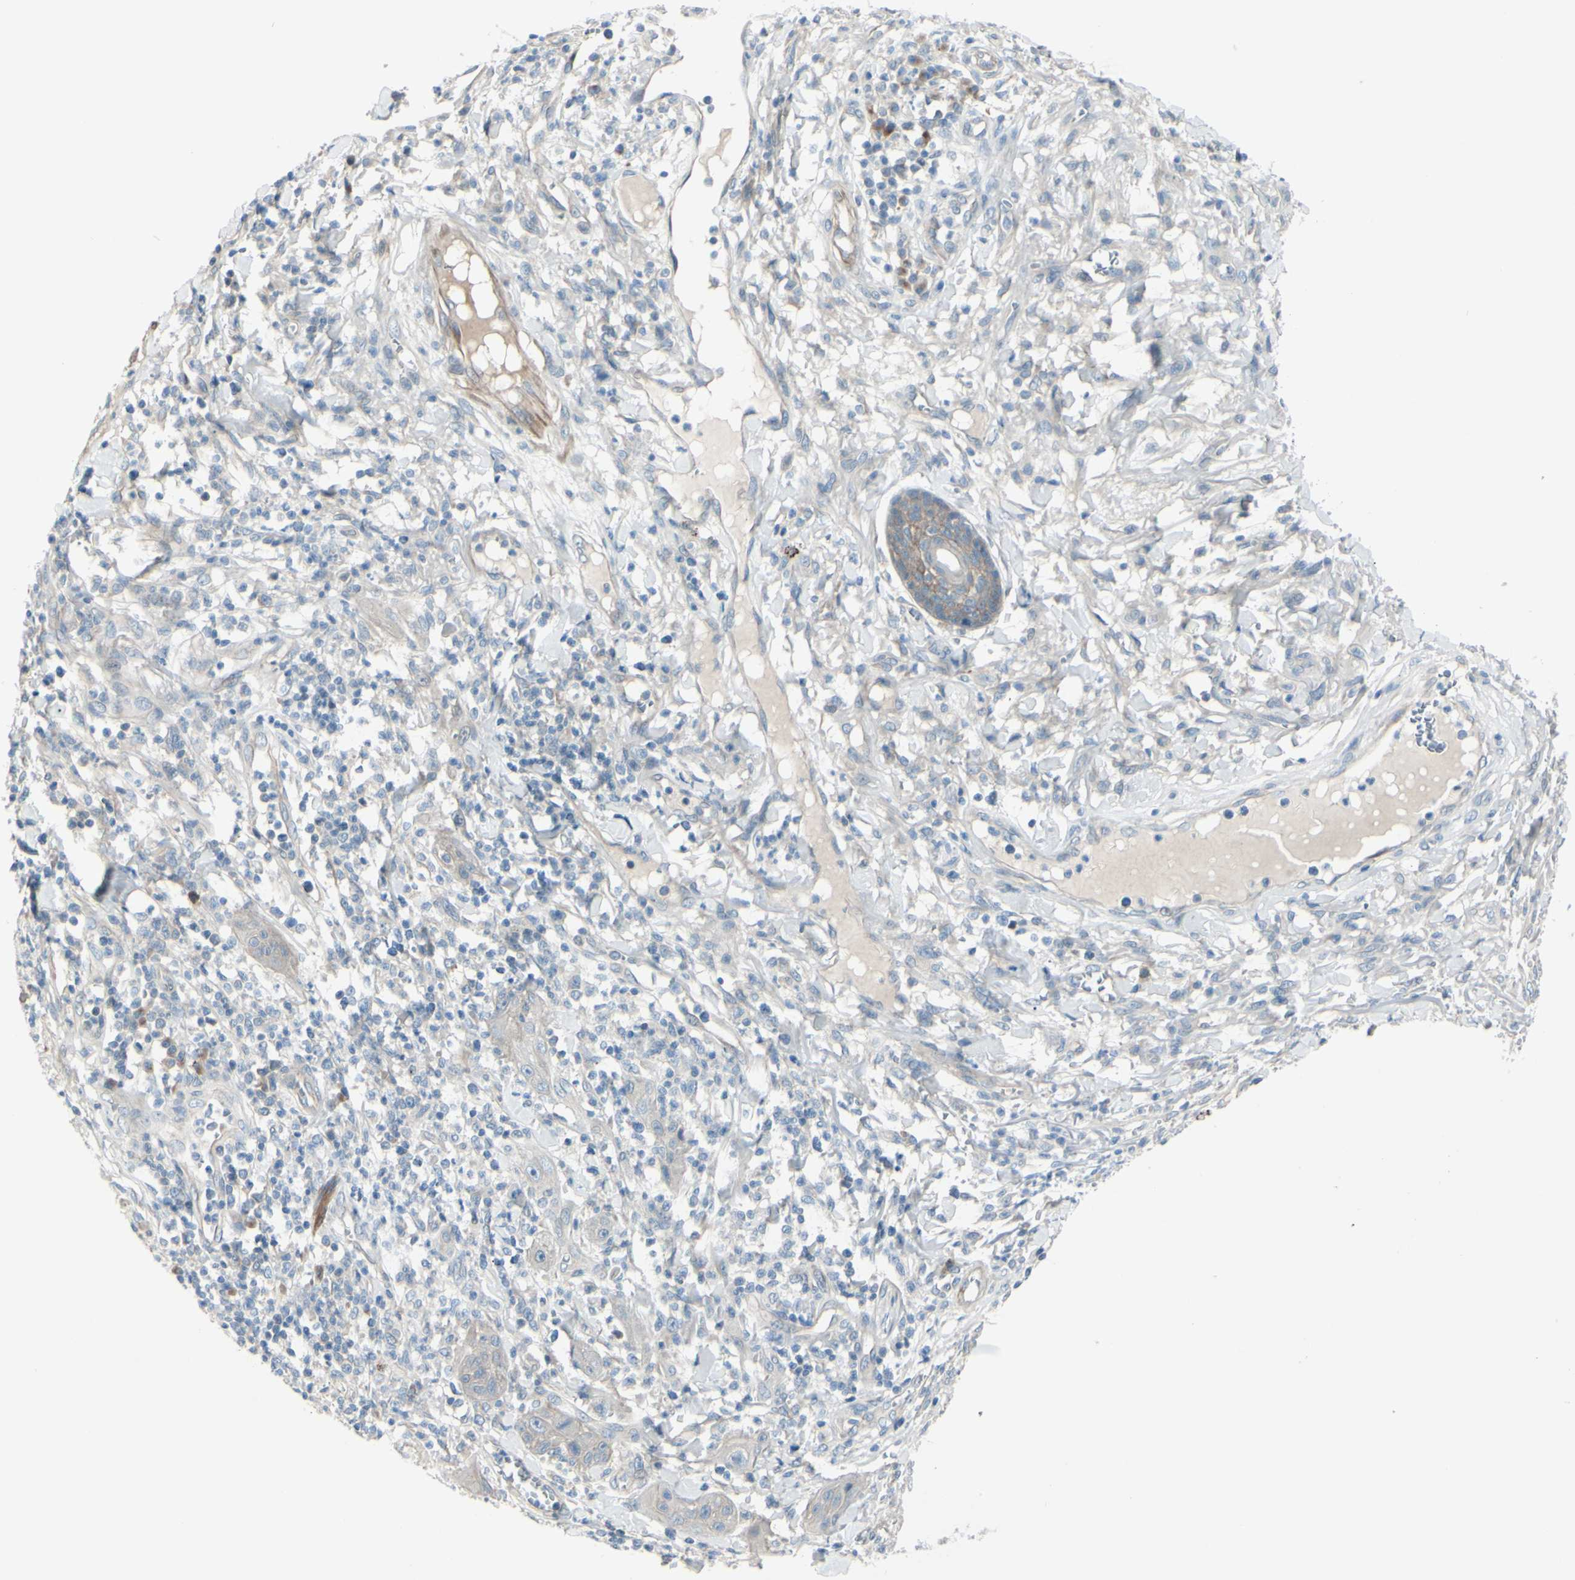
{"staining": {"intensity": "weak", "quantity": "<25%", "location": "cytoplasmic/membranous"}, "tissue": "skin cancer", "cell_type": "Tumor cells", "image_type": "cancer", "snomed": [{"axis": "morphology", "description": "Squamous cell carcinoma, NOS"}, {"axis": "topography", "description": "Skin"}], "caption": "Immunohistochemistry of skin squamous cell carcinoma shows no expression in tumor cells. The staining was performed using DAB to visualize the protein expression in brown, while the nuclei were stained in blue with hematoxylin (Magnification: 20x).", "gene": "LRRK1", "patient": {"sex": "female", "age": 78}}